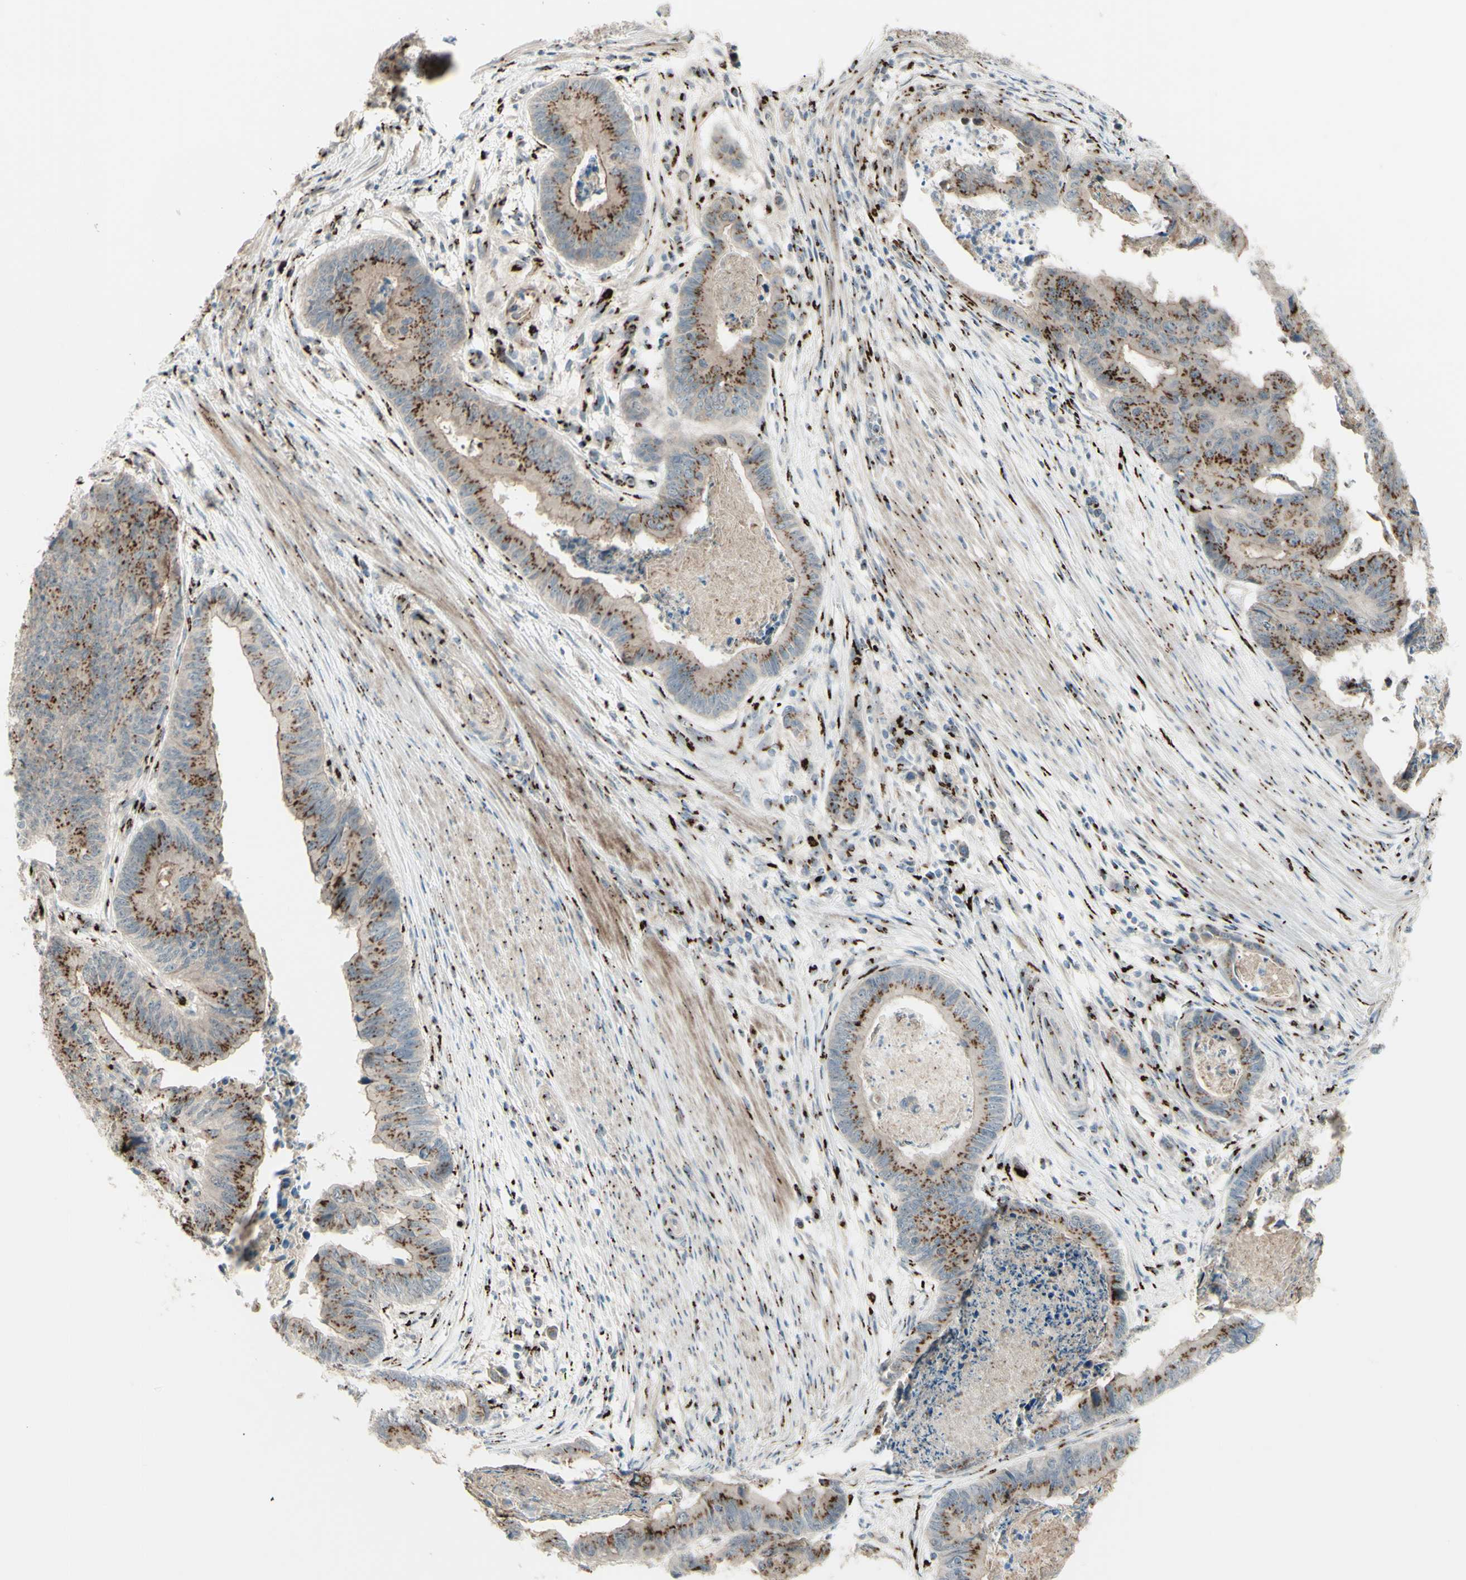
{"staining": {"intensity": "moderate", "quantity": ">75%", "location": "cytoplasmic/membranous"}, "tissue": "stomach cancer", "cell_type": "Tumor cells", "image_type": "cancer", "snomed": [{"axis": "morphology", "description": "Adenocarcinoma, NOS"}, {"axis": "topography", "description": "Stomach, lower"}], "caption": "This is a histology image of IHC staining of adenocarcinoma (stomach), which shows moderate positivity in the cytoplasmic/membranous of tumor cells.", "gene": "BPNT2", "patient": {"sex": "male", "age": 77}}